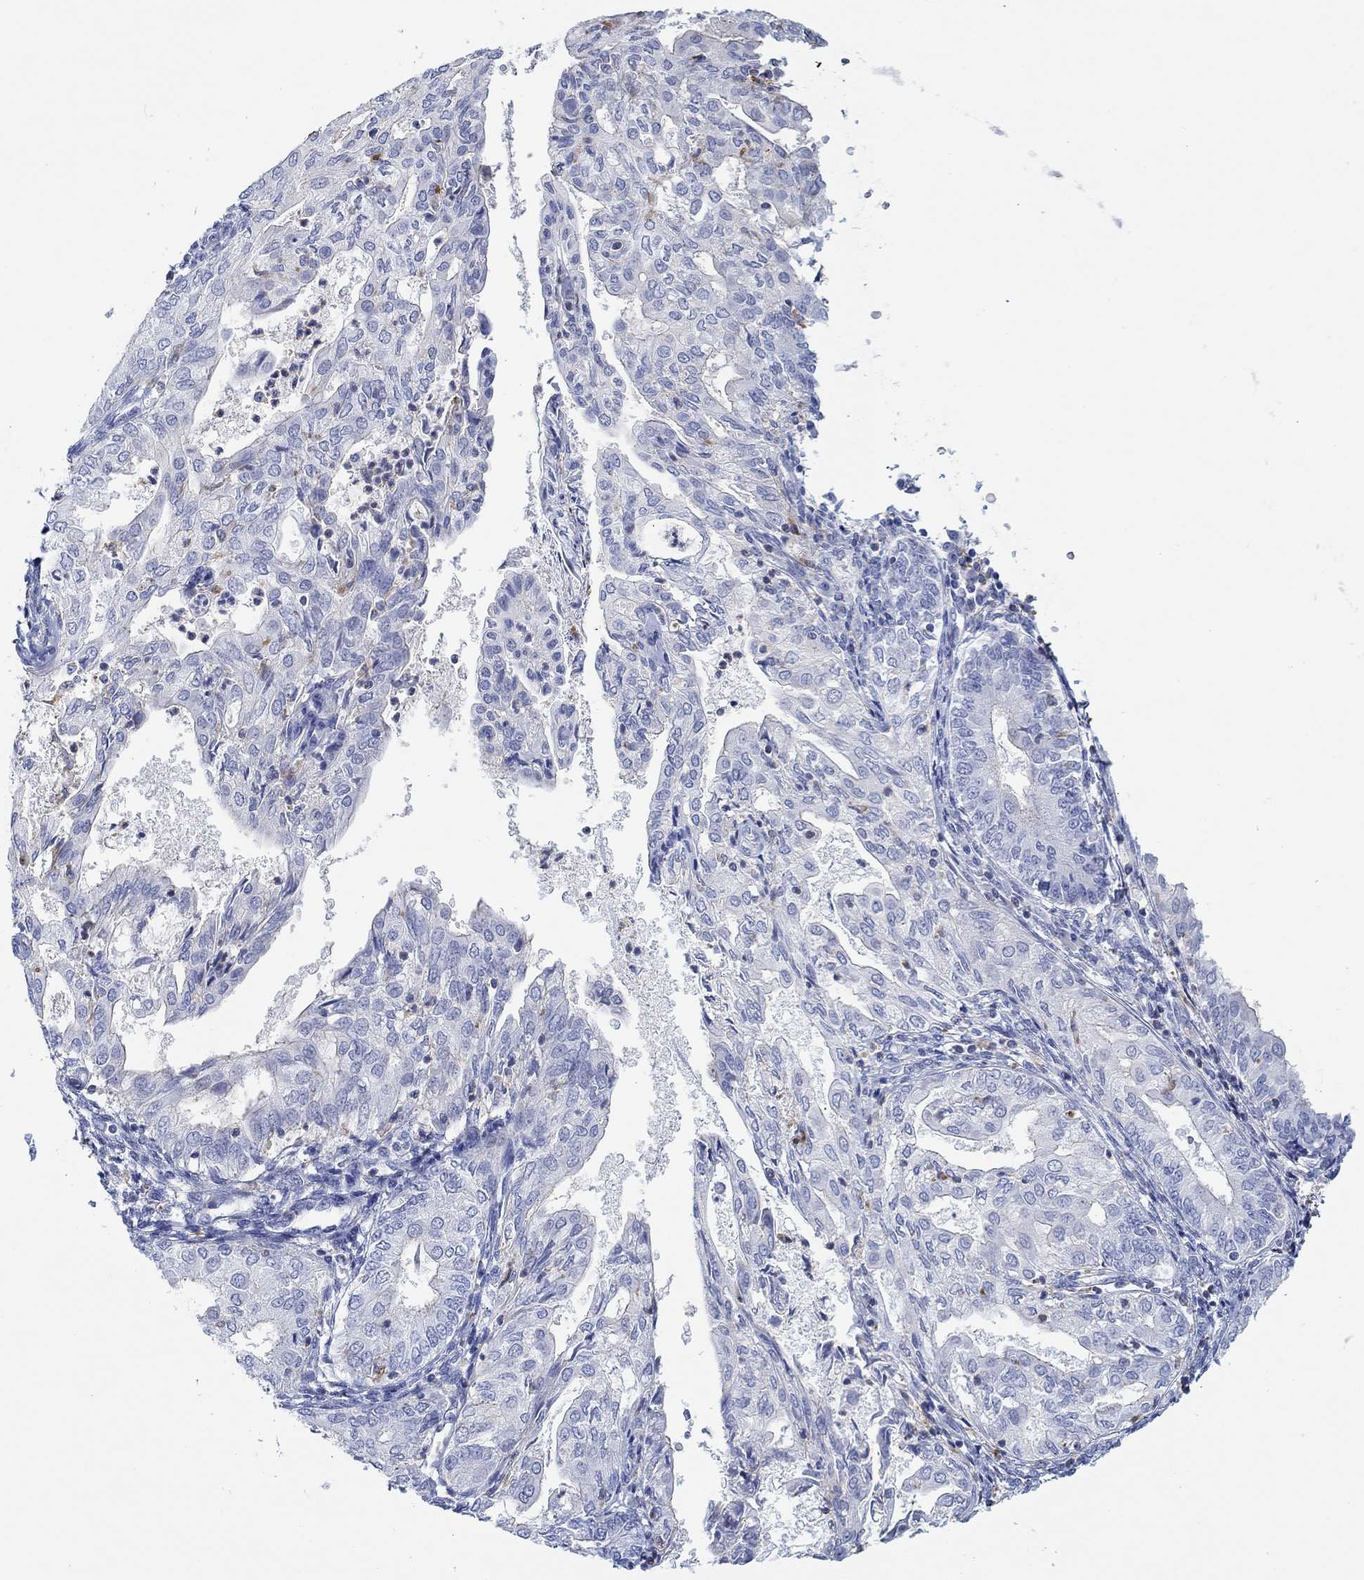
{"staining": {"intensity": "negative", "quantity": "none", "location": "none"}, "tissue": "endometrial cancer", "cell_type": "Tumor cells", "image_type": "cancer", "snomed": [{"axis": "morphology", "description": "Adenocarcinoma, NOS"}, {"axis": "topography", "description": "Endometrium"}], "caption": "Tumor cells show no significant staining in endometrial cancer. (Stains: DAB (3,3'-diaminobenzidine) immunohistochemistry (IHC) with hematoxylin counter stain, Microscopy: brightfield microscopy at high magnification).", "gene": "PPIL6", "patient": {"sex": "female", "age": 68}}